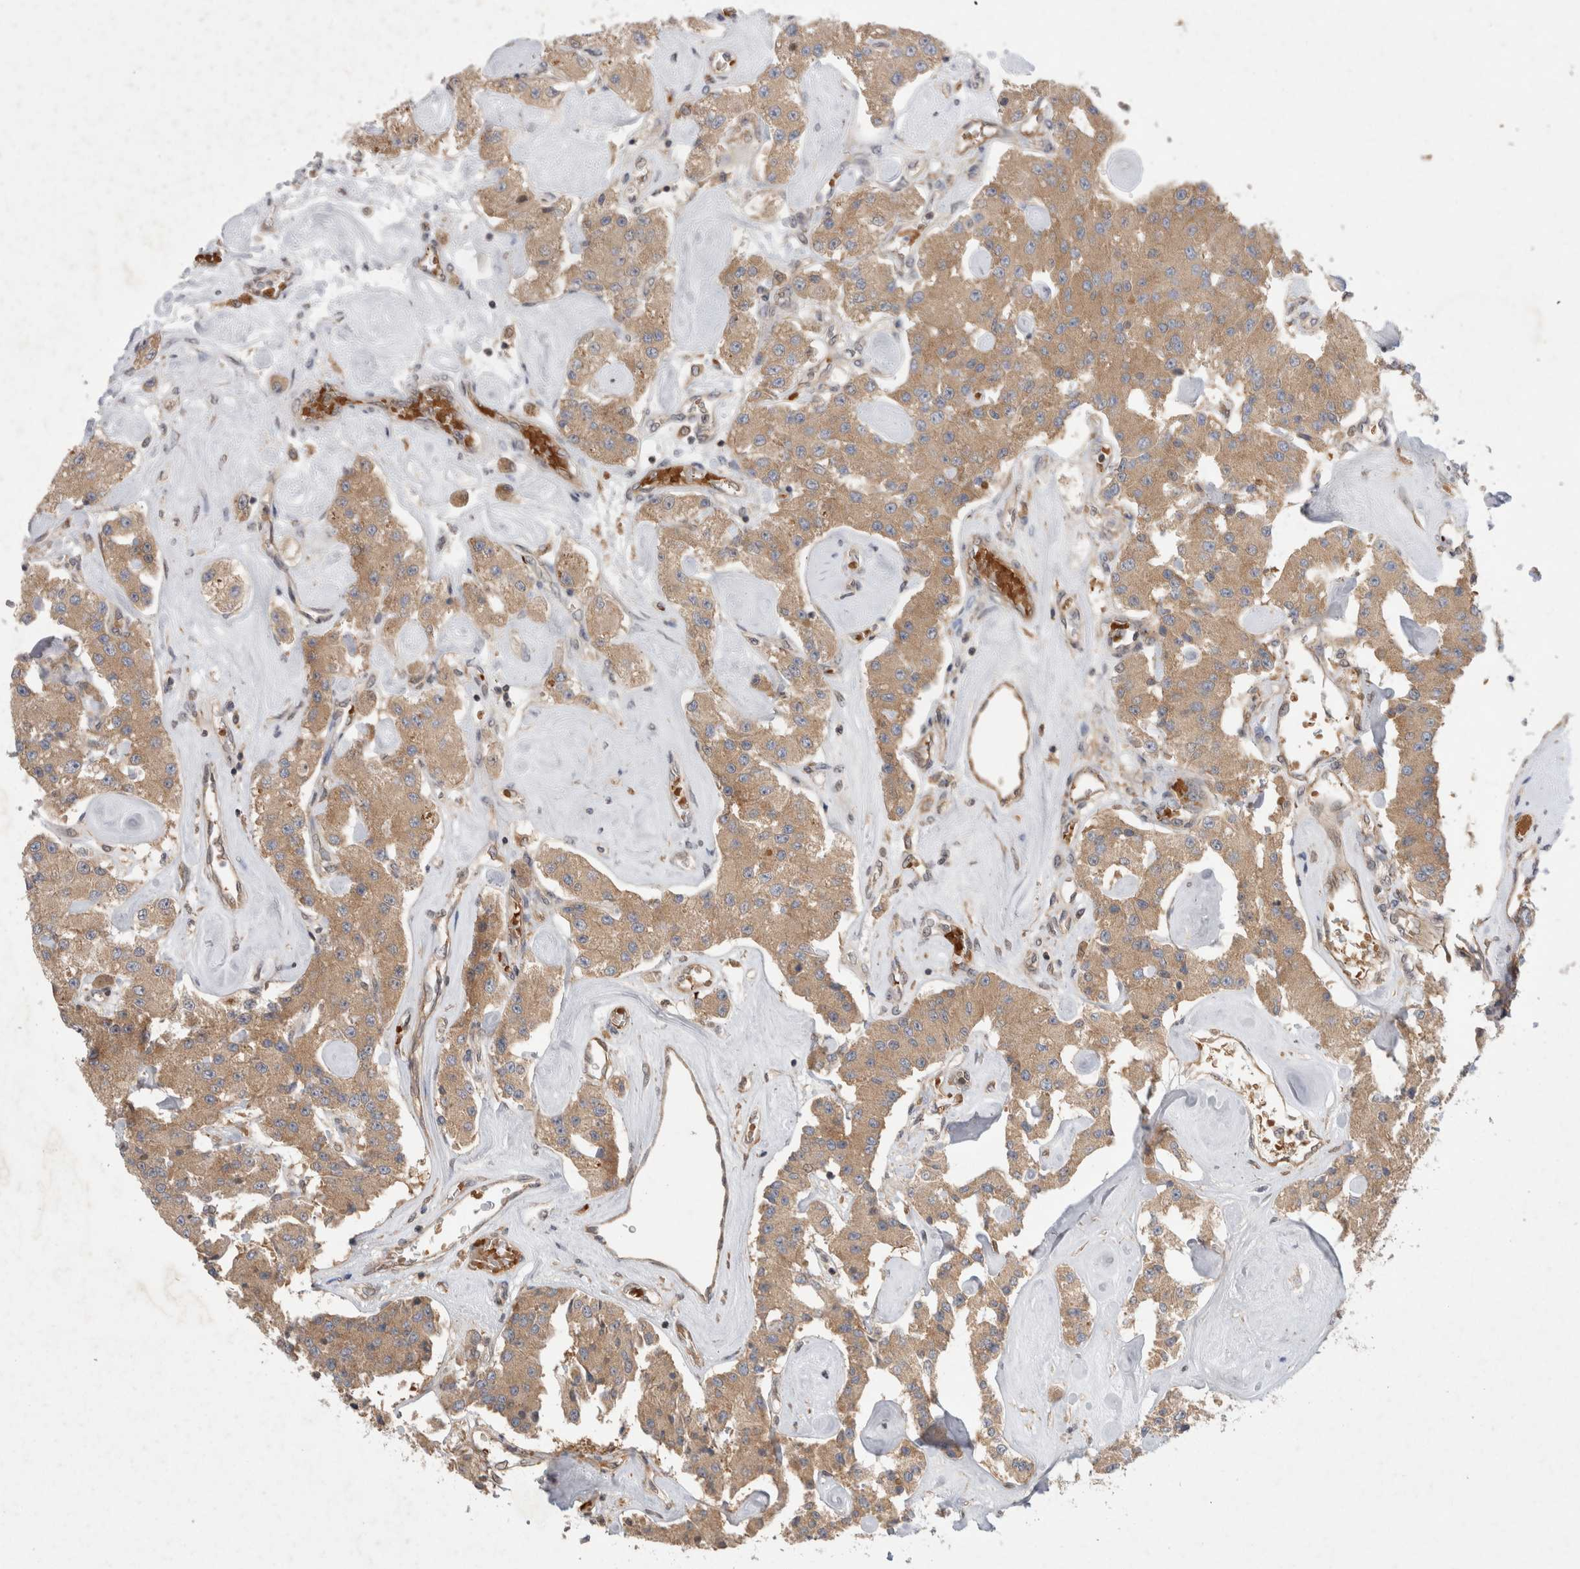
{"staining": {"intensity": "moderate", "quantity": ">75%", "location": "cytoplasmic/membranous"}, "tissue": "carcinoid", "cell_type": "Tumor cells", "image_type": "cancer", "snomed": [{"axis": "morphology", "description": "Carcinoid, malignant, NOS"}, {"axis": "topography", "description": "Pancreas"}], "caption": "Moderate cytoplasmic/membranous protein expression is seen in about >75% of tumor cells in malignant carcinoid. The protein of interest is stained brown, and the nuclei are stained in blue (DAB (3,3'-diaminobenzidine) IHC with brightfield microscopy, high magnification).", "gene": "EIF3E", "patient": {"sex": "male", "age": 41}}